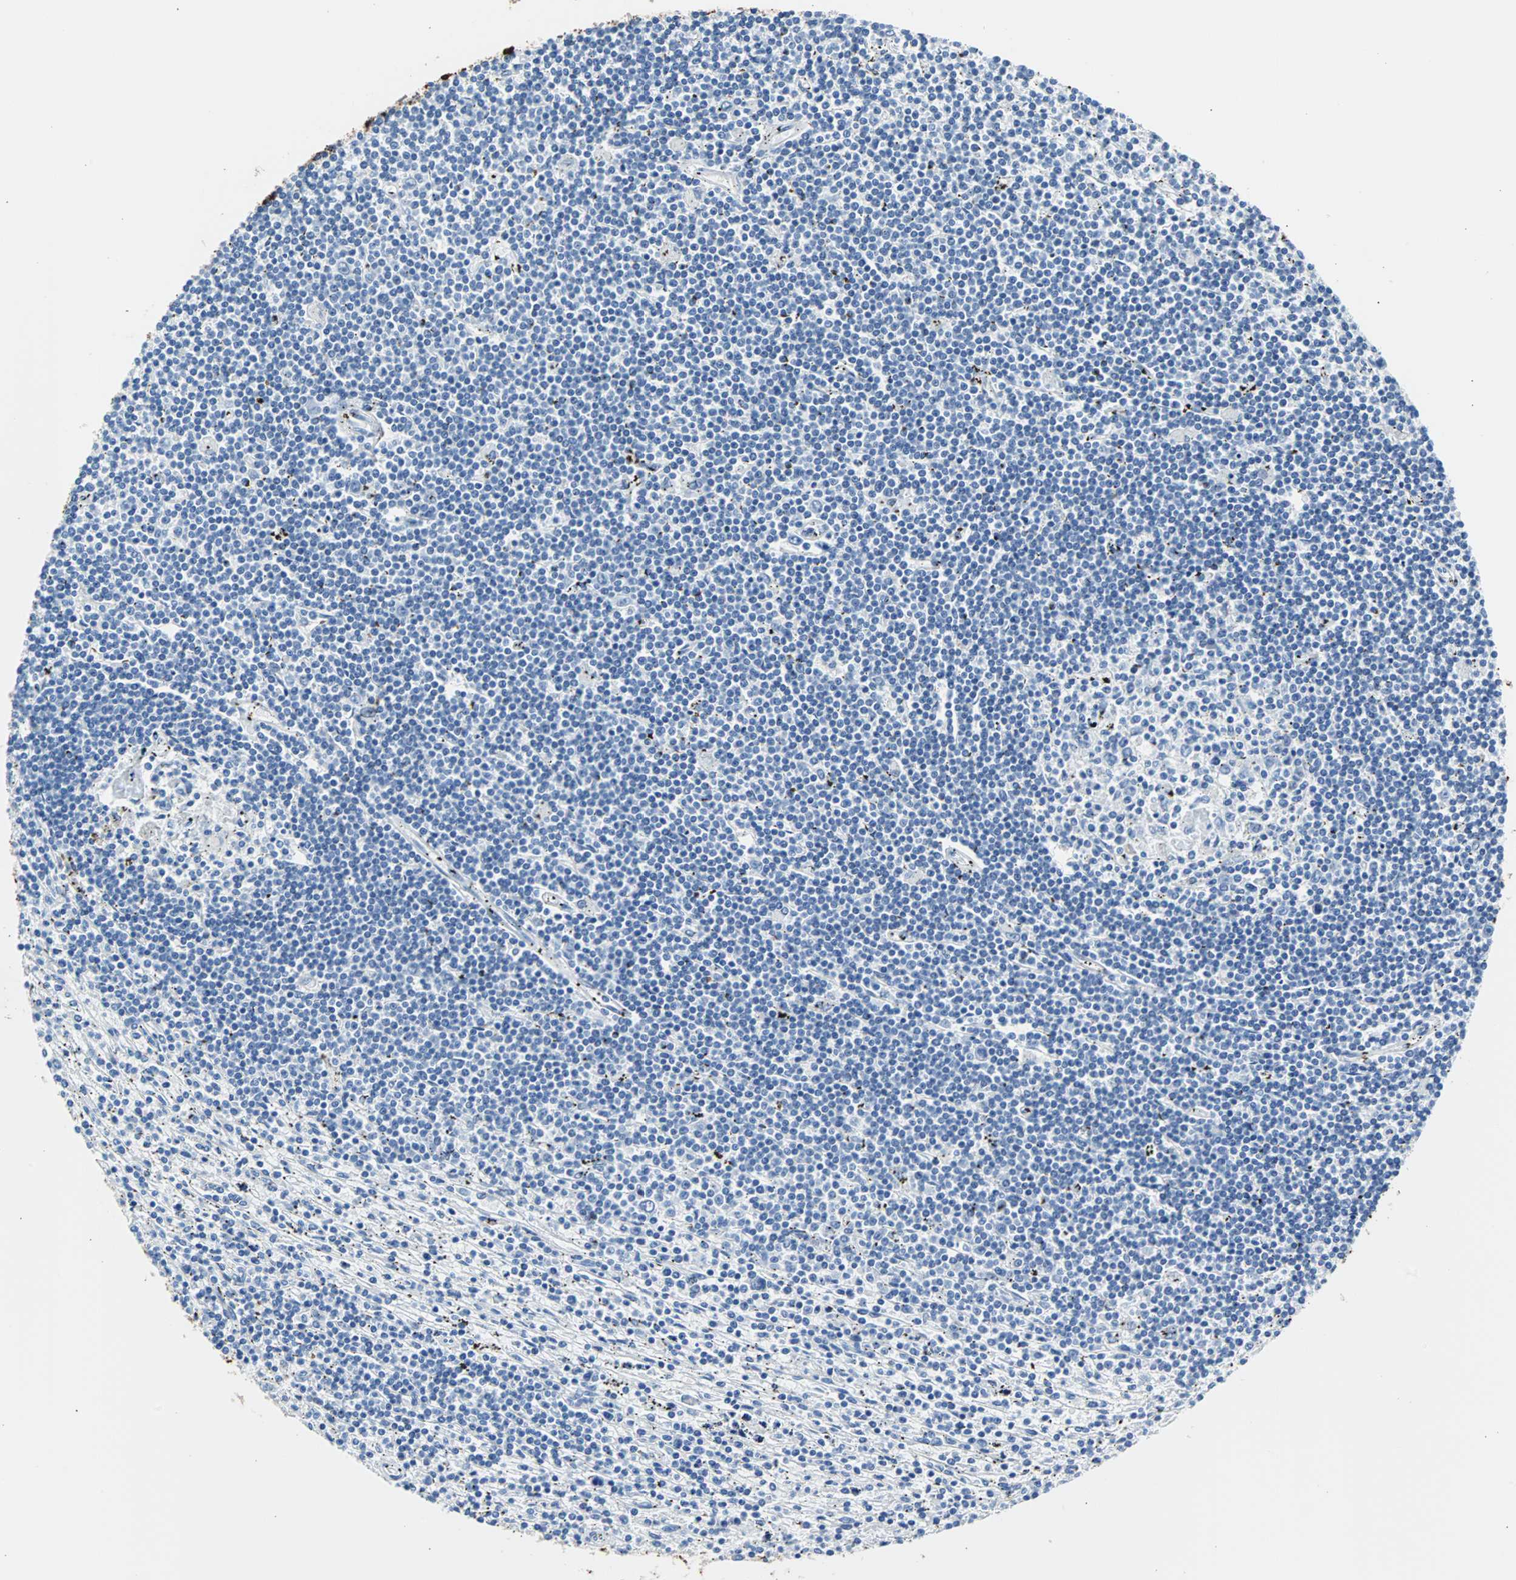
{"staining": {"intensity": "negative", "quantity": "none", "location": "none"}, "tissue": "lymphoma", "cell_type": "Tumor cells", "image_type": "cancer", "snomed": [{"axis": "morphology", "description": "Malignant lymphoma, non-Hodgkin's type, Low grade"}, {"axis": "topography", "description": "Spleen"}], "caption": "Tumor cells show no significant expression in malignant lymphoma, non-Hodgkin's type (low-grade).", "gene": "KRT7", "patient": {"sex": "male", "age": 76}}